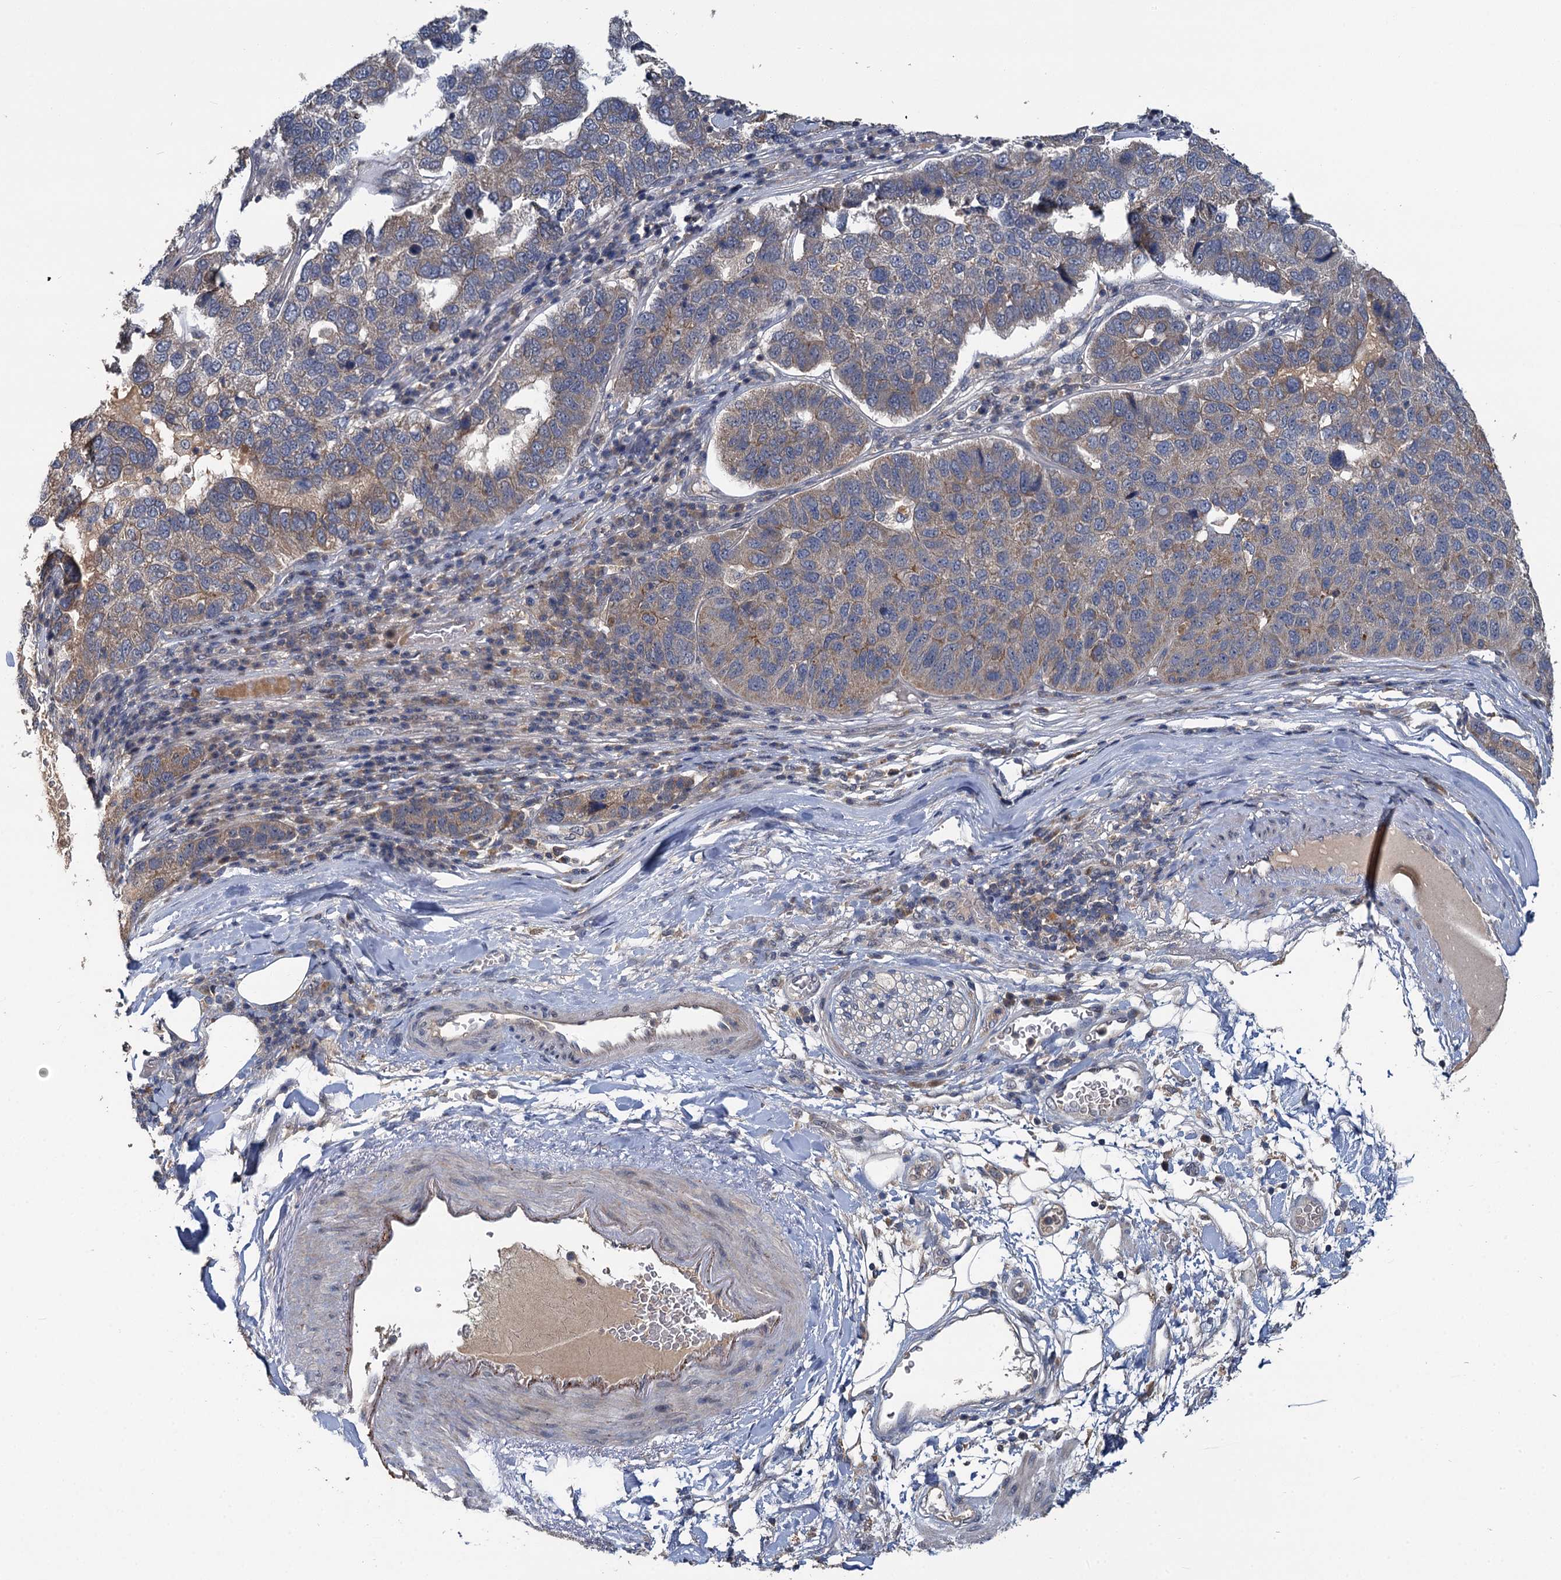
{"staining": {"intensity": "weak", "quantity": "25%-75%", "location": "cytoplasmic/membranous"}, "tissue": "pancreatic cancer", "cell_type": "Tumor cells", "image_type": "cancer", "snomed": [{"axis": "morphology", "description": "Adenocarcinoma, NOS"}, {"axis": "topography", "description": "Pancreas"}], "caption": "The micrograph shows a brown stain indicating the presence of a protein in the cytoplasmic/membranous of tumor cells in pancreatic adenocarcinoma.", "gene": "TMEM39A", "patient": {"sex": "female", "age": 61}}